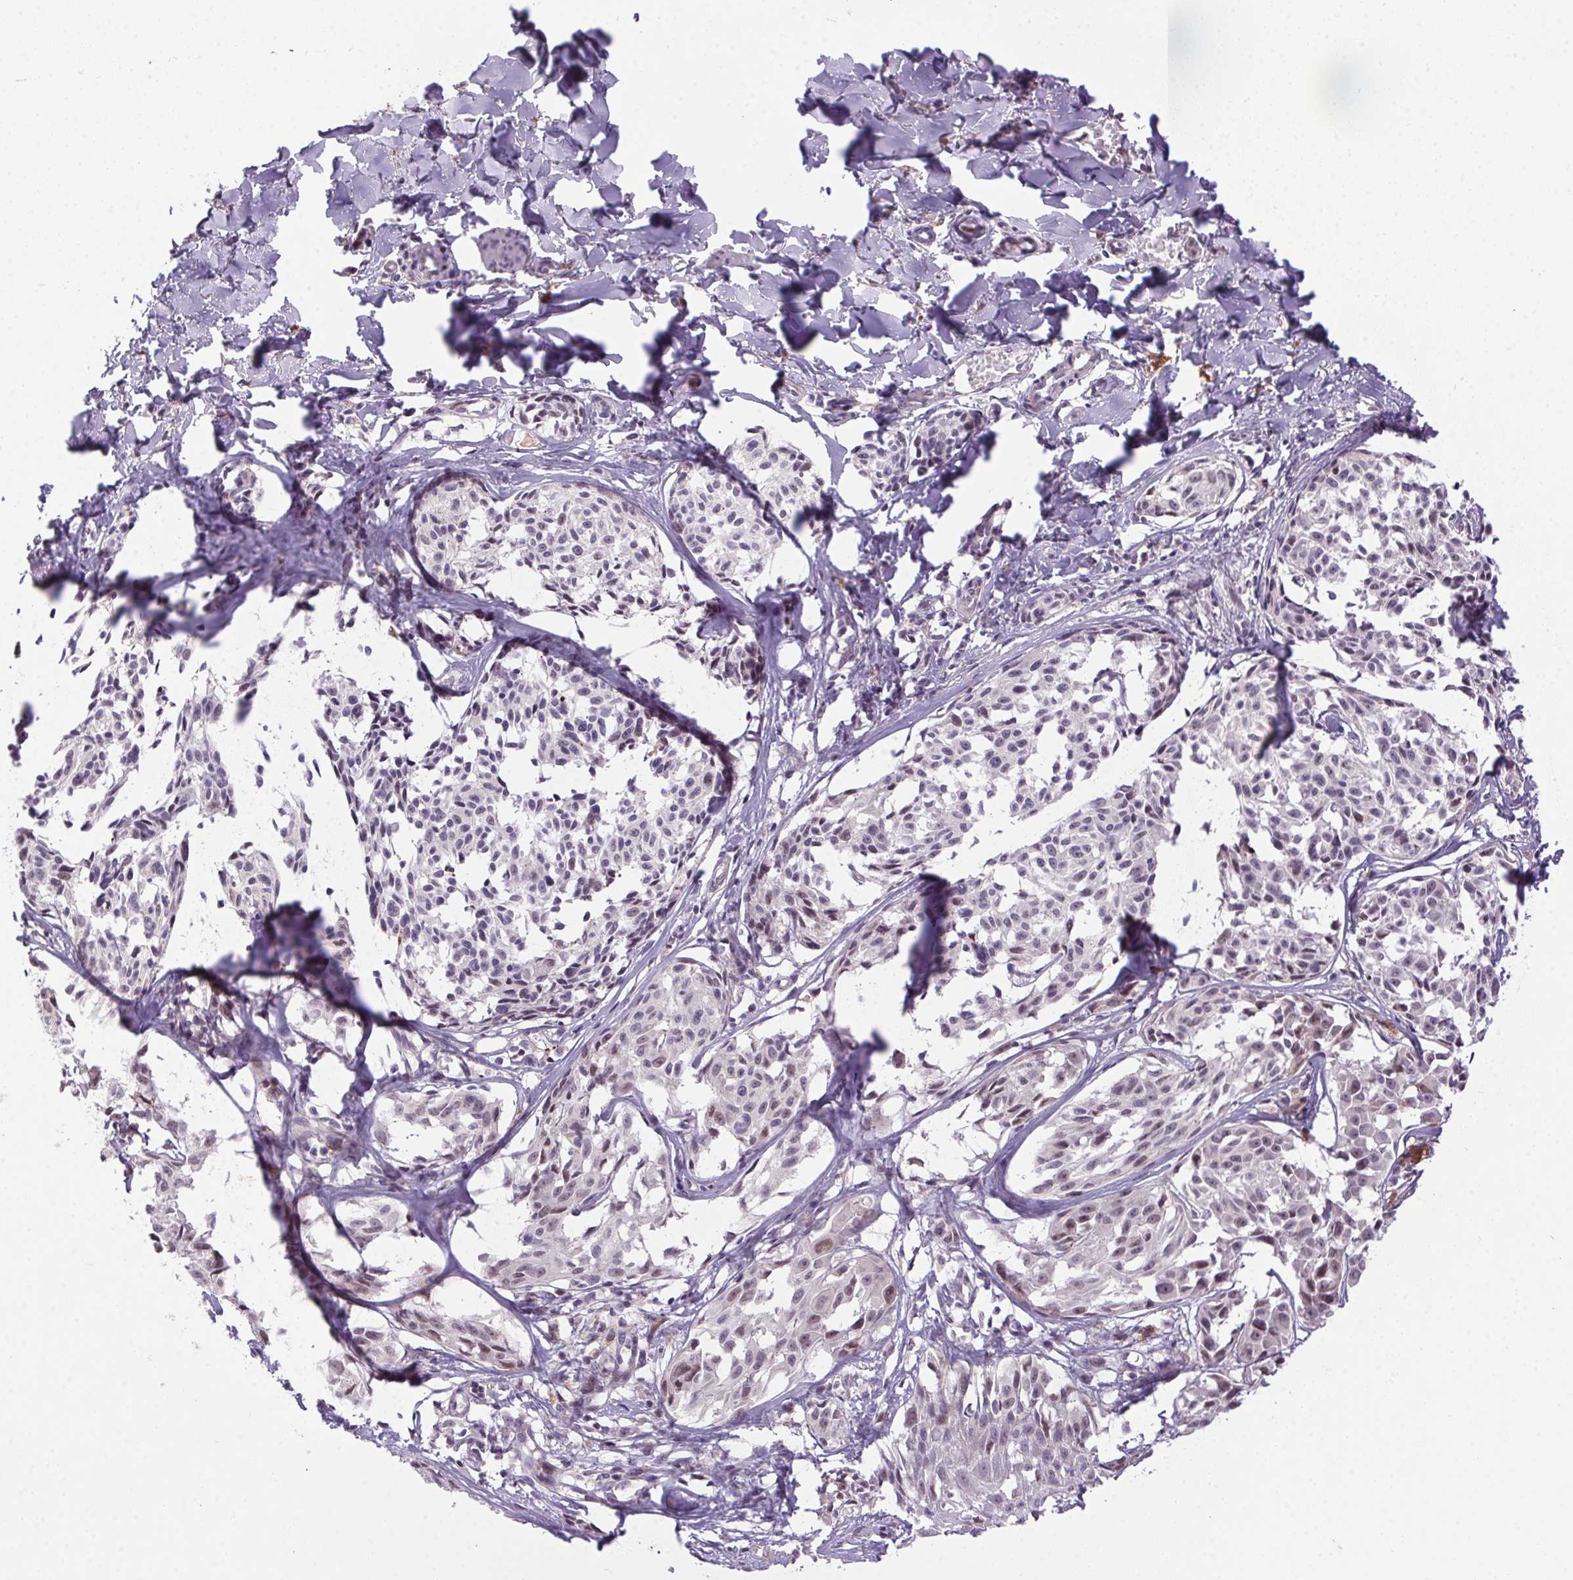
{"staining": {"intensity": "weak", "quantity": "<25%", "location": "nuclear"}, "tissue": "melanoma", "cell_type": "Tumor cells", "image_type": "cancer", "snomed": [{"axis": "morphology", "description": "Malignant melanoma, NOS"}, {"axis": "topography", "description": "Skin"}], "caption": "DAB (3,3'-diaminobenzidine) immunohistochemical staining of human melanoma displays no significant positivity in tumor cells. The staining is performed using DAB brown chromogen with nuclei counter-stained in using hematoxylin.", "gene": "LRRTM1", "patient": {"sex": "male", "age": 51}}